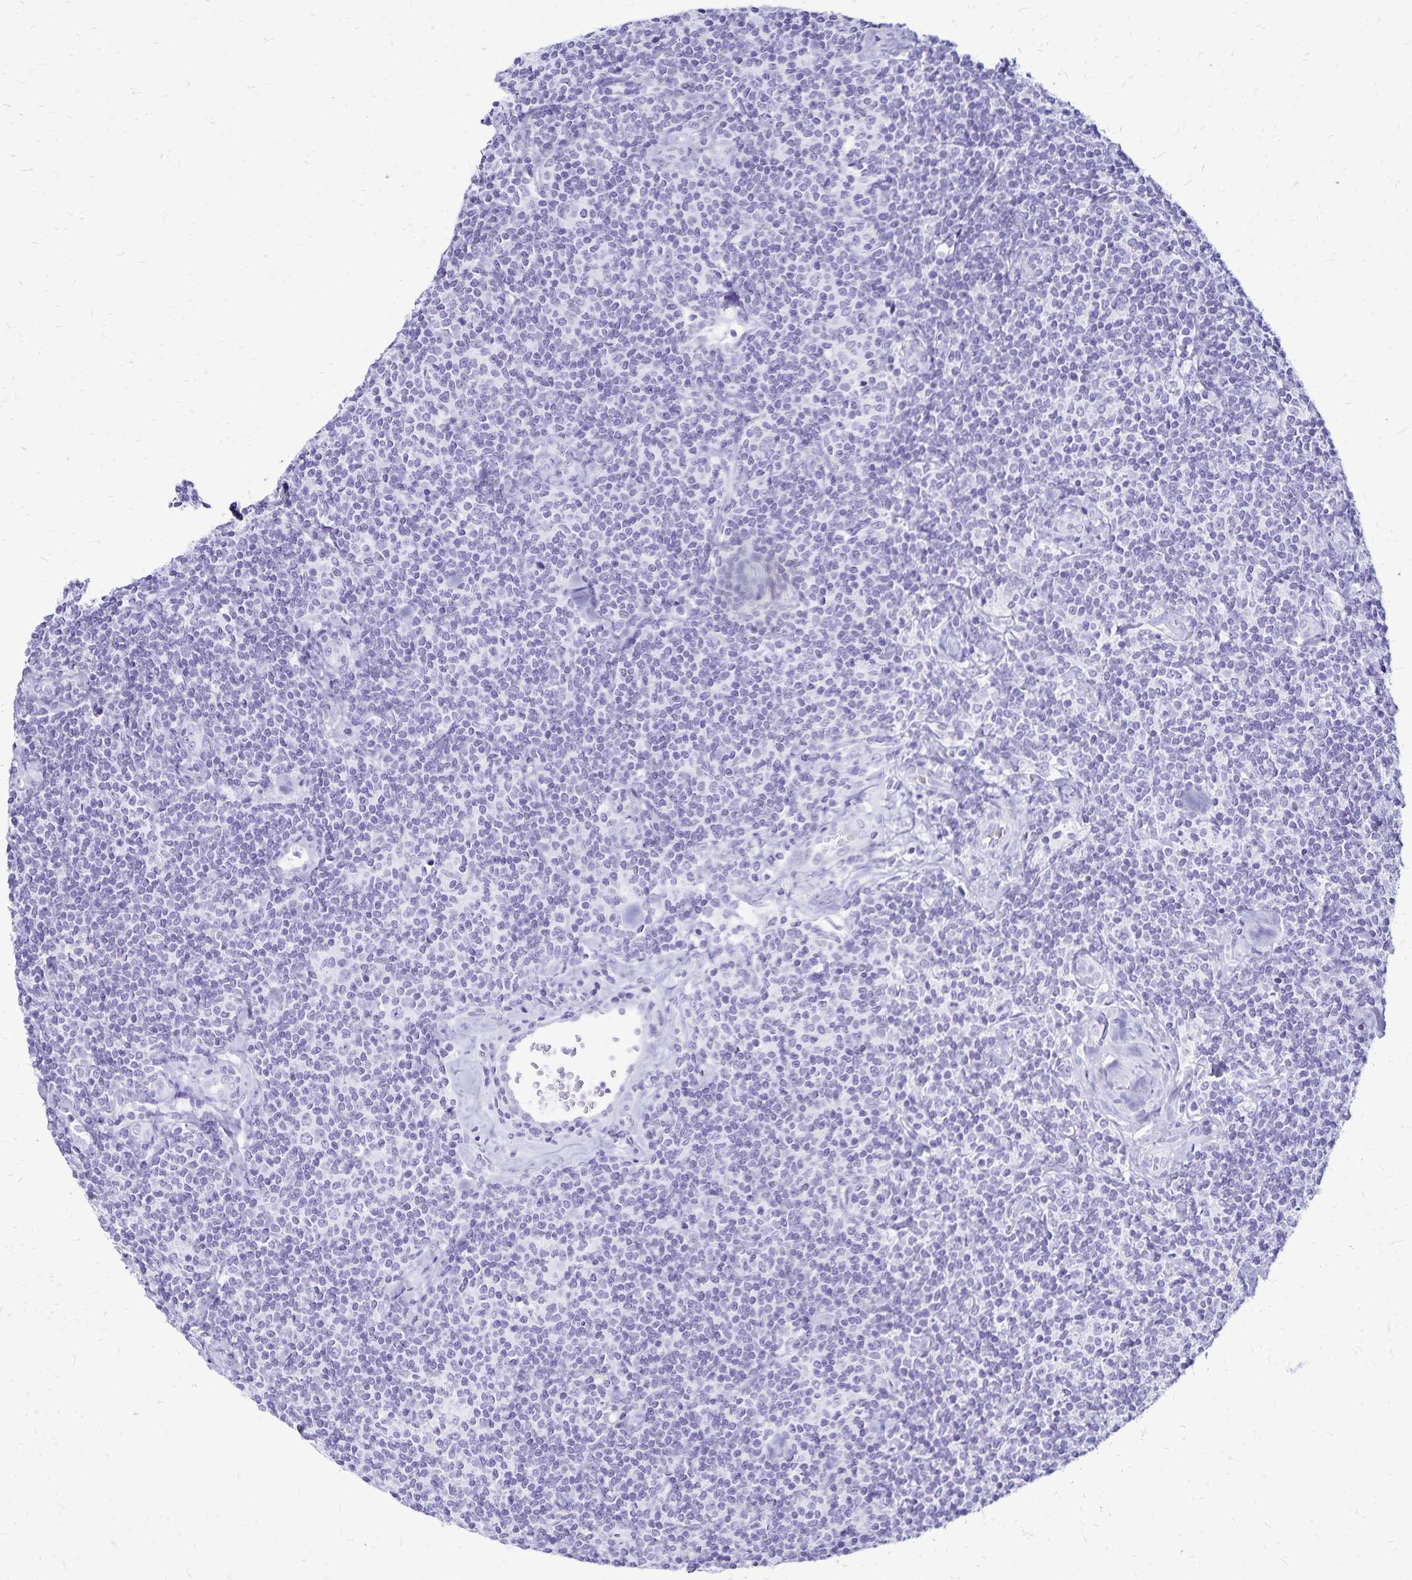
{"staining": {"intensity": "negative", "quantity": "none", "location": "none"}, "tissue": "lymphoma", "cell_type": "Tumor cells", "image_type": "cancer", "snomed": [{"axis": "morphology", "description": "Malignant lymphoma, non-Hodgkin's type, Low grade"}, {"axis": "topography", "description": "Lymph node"}], "caption": "Lymphoma was stained to show a protein in brown. There is no significant expression in tumor cells.", "gene": "LIN28B", "patient": {"sex": "female", "age": 56}}